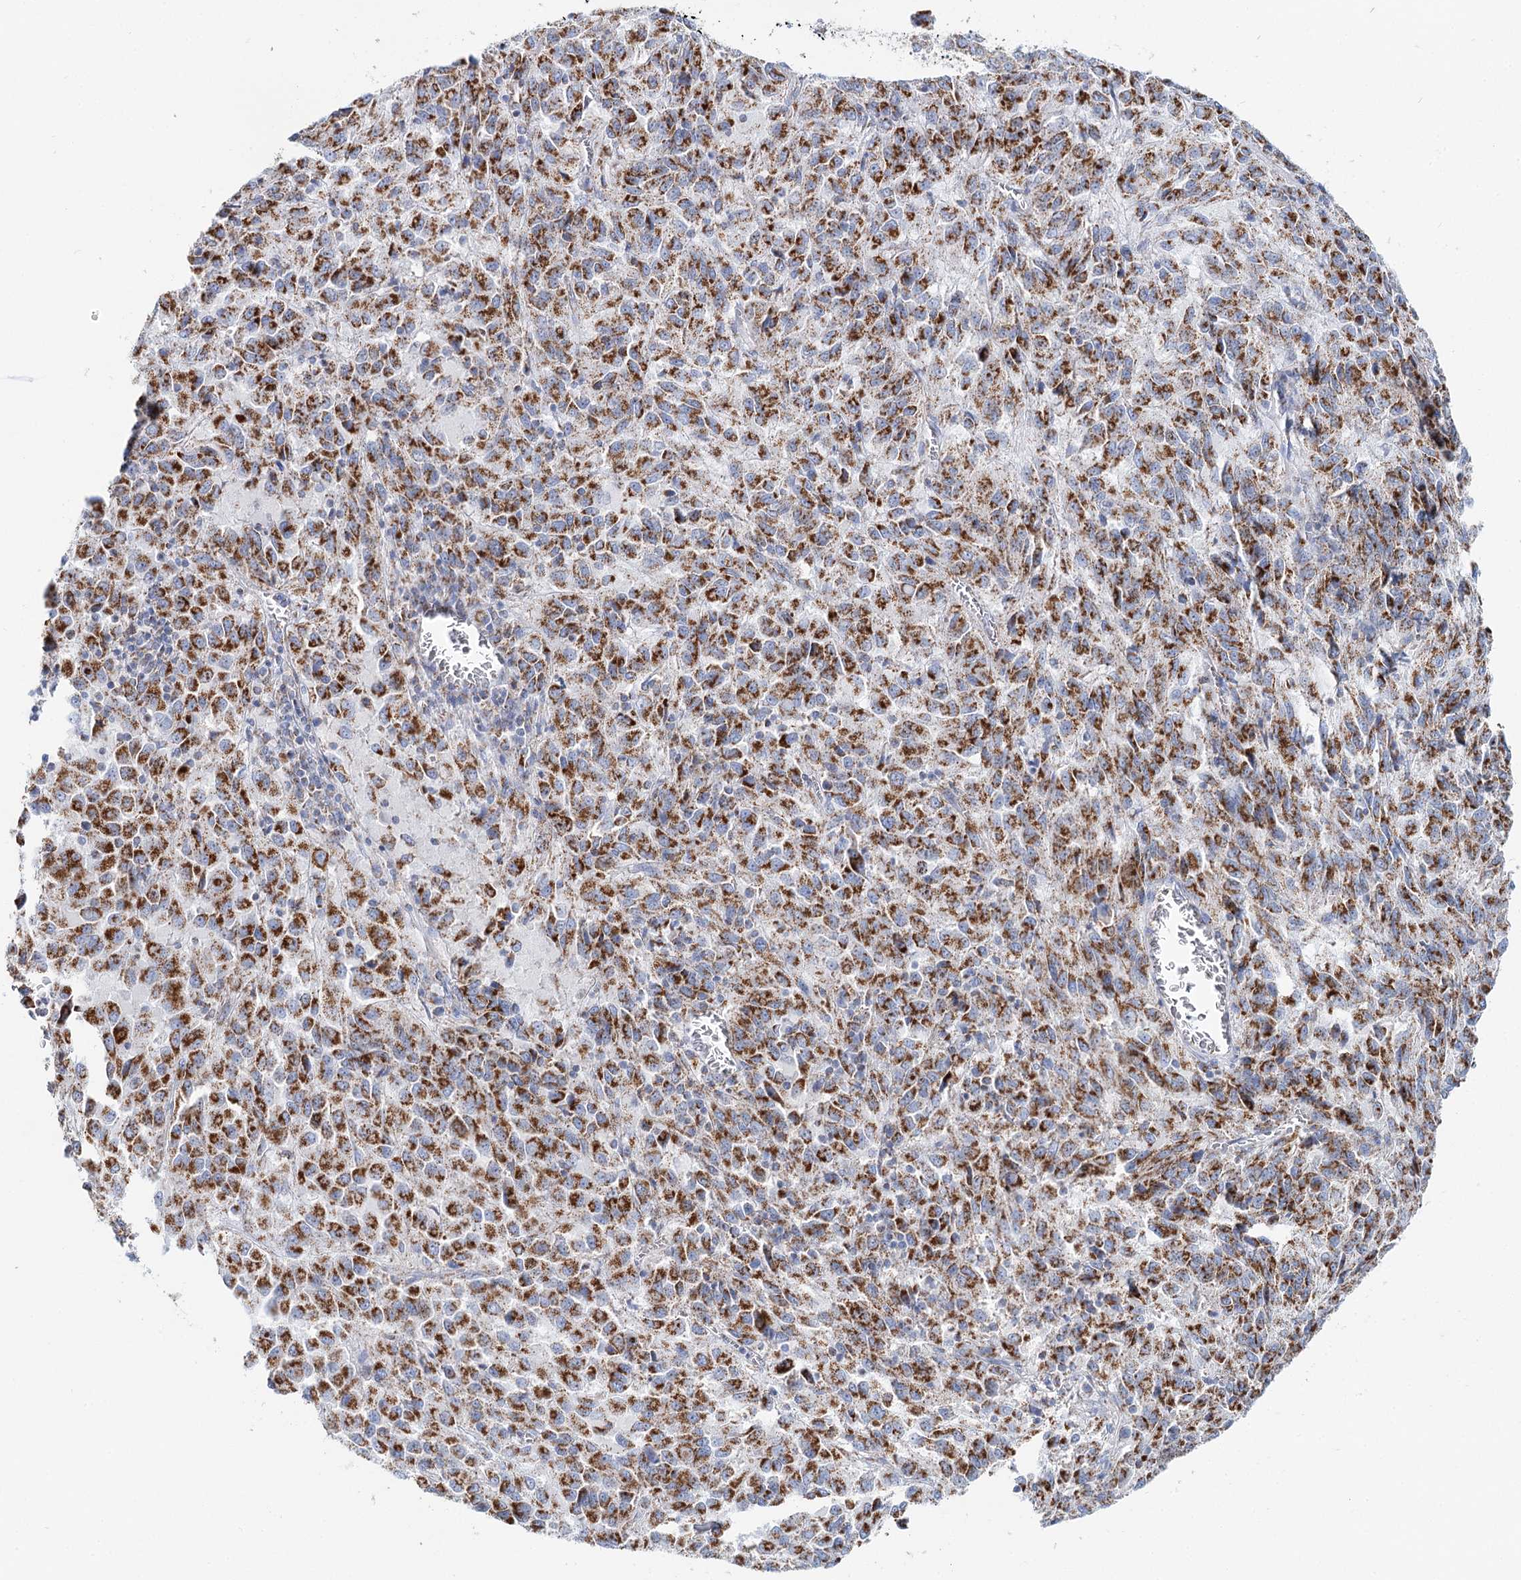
{"staining": {"intensity": "strong", "quantity": ">75%", "location": "cytoplasmic/membranous"}, "tissue": "melanoma", "cell_type": "Tumor cells", "image_type": "cancer", "snomed": [{"axis": "morphology", "description": "Malignant melanoma, Metastatic site"}, {"axis": "topography", "description": "Lung"}], "caption": "Melanoma stained for a protein (brown) shows strong cytoplasmic/membranous positive staining in about >75% of tumor cells.", "gene": "MCCC2", "patient": {"sex": "male", "age": 64}}